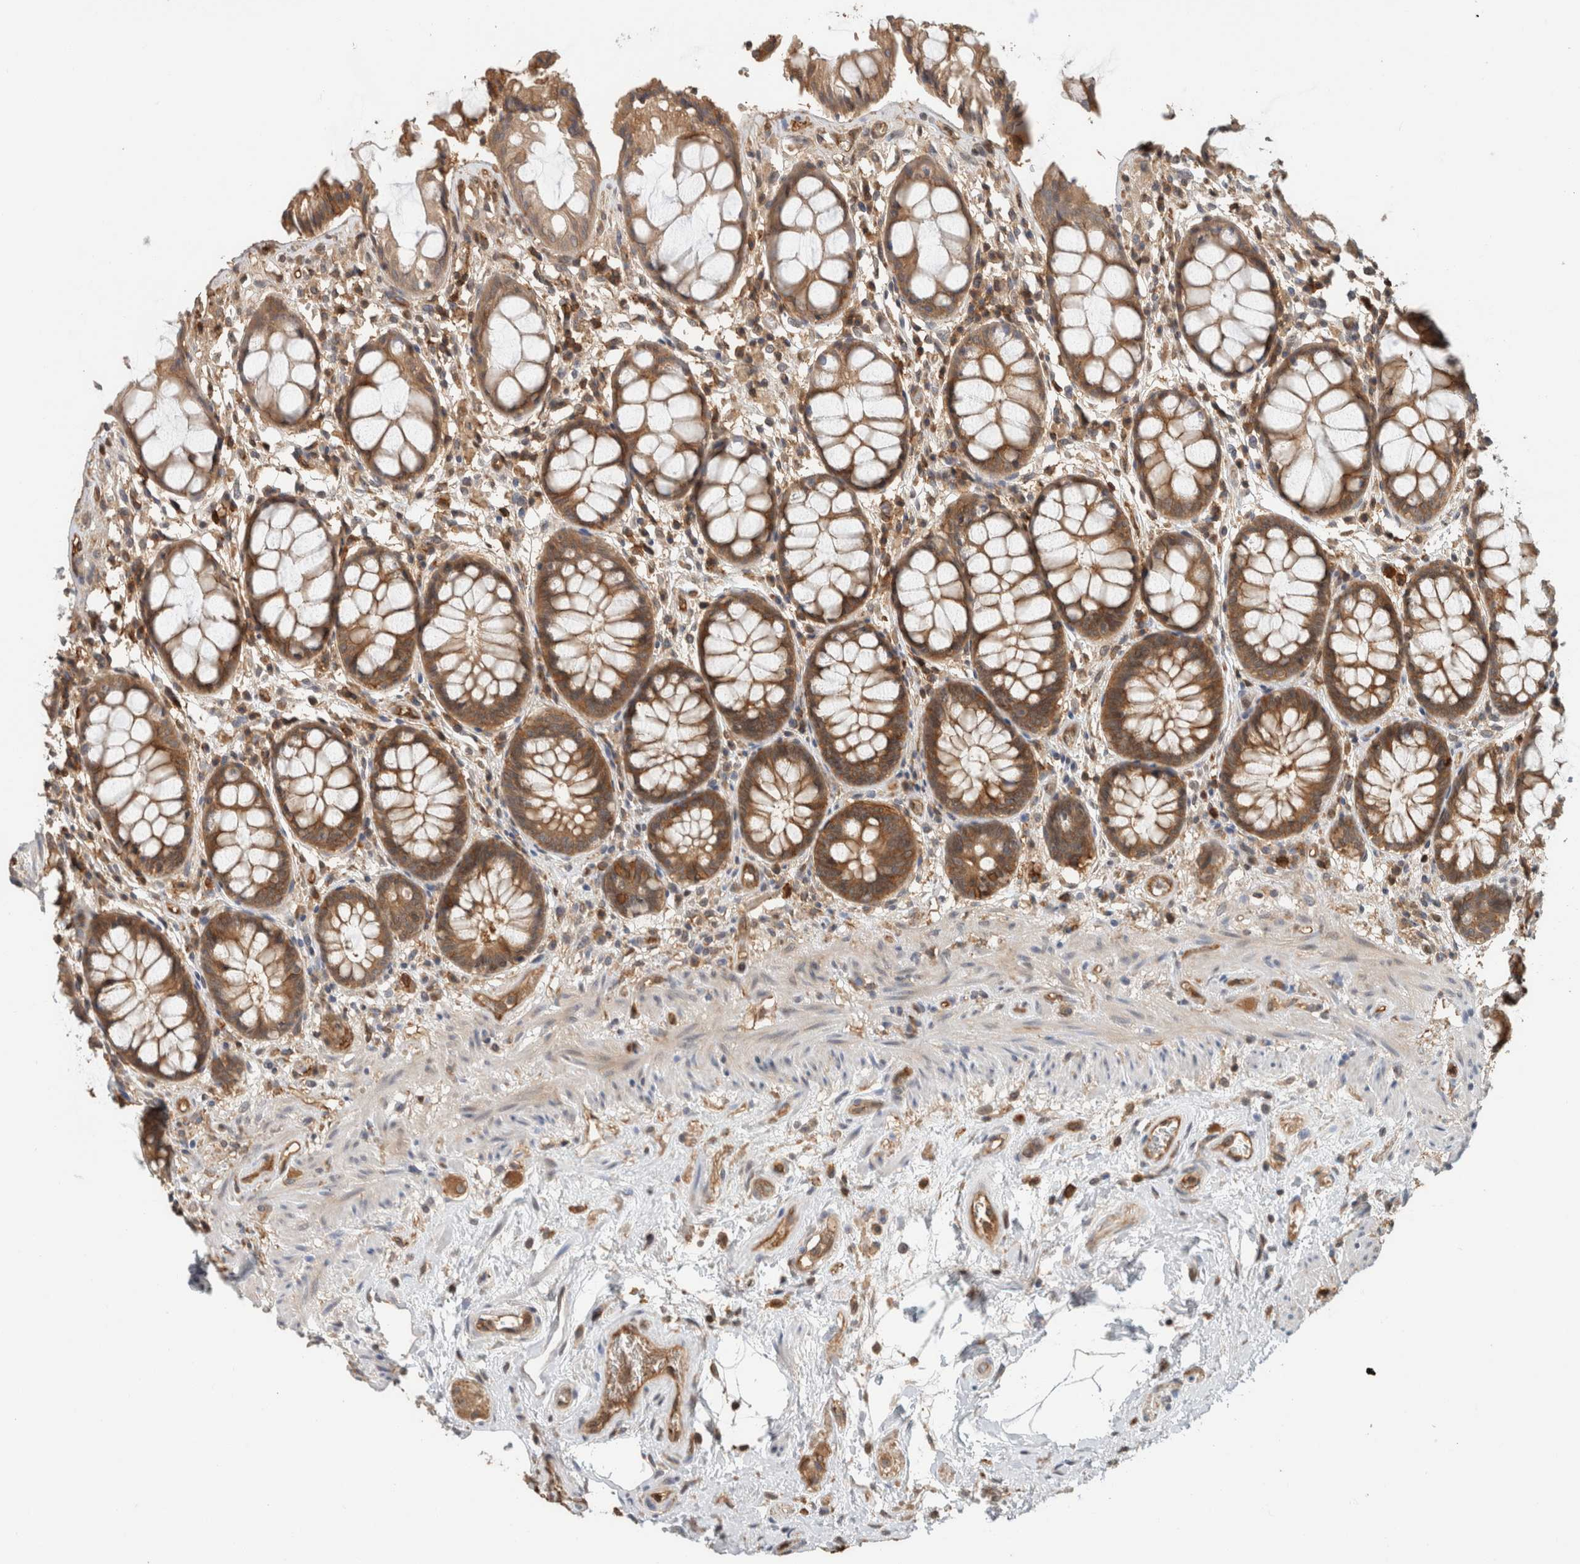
{"staining": {"intensity": "moderate", "quantity": ">75%", "location": "cytoplasmic/membranous"}, "tissue": "rectum", "cell_type": "Glandular cells", "image_type": "normal", "snomed": [{"axis": "morphology", "description": "Normal tissue, NOS"}, {"axis": "topography", "description": "Rectum"}], "caption": "The immunohistochemical stain shows moderate cytoplasmic/membranous positivity in glandular cells of normal rectum.", "gene": "PFDN4", "patient": {"sex": "male", "age": 64}}